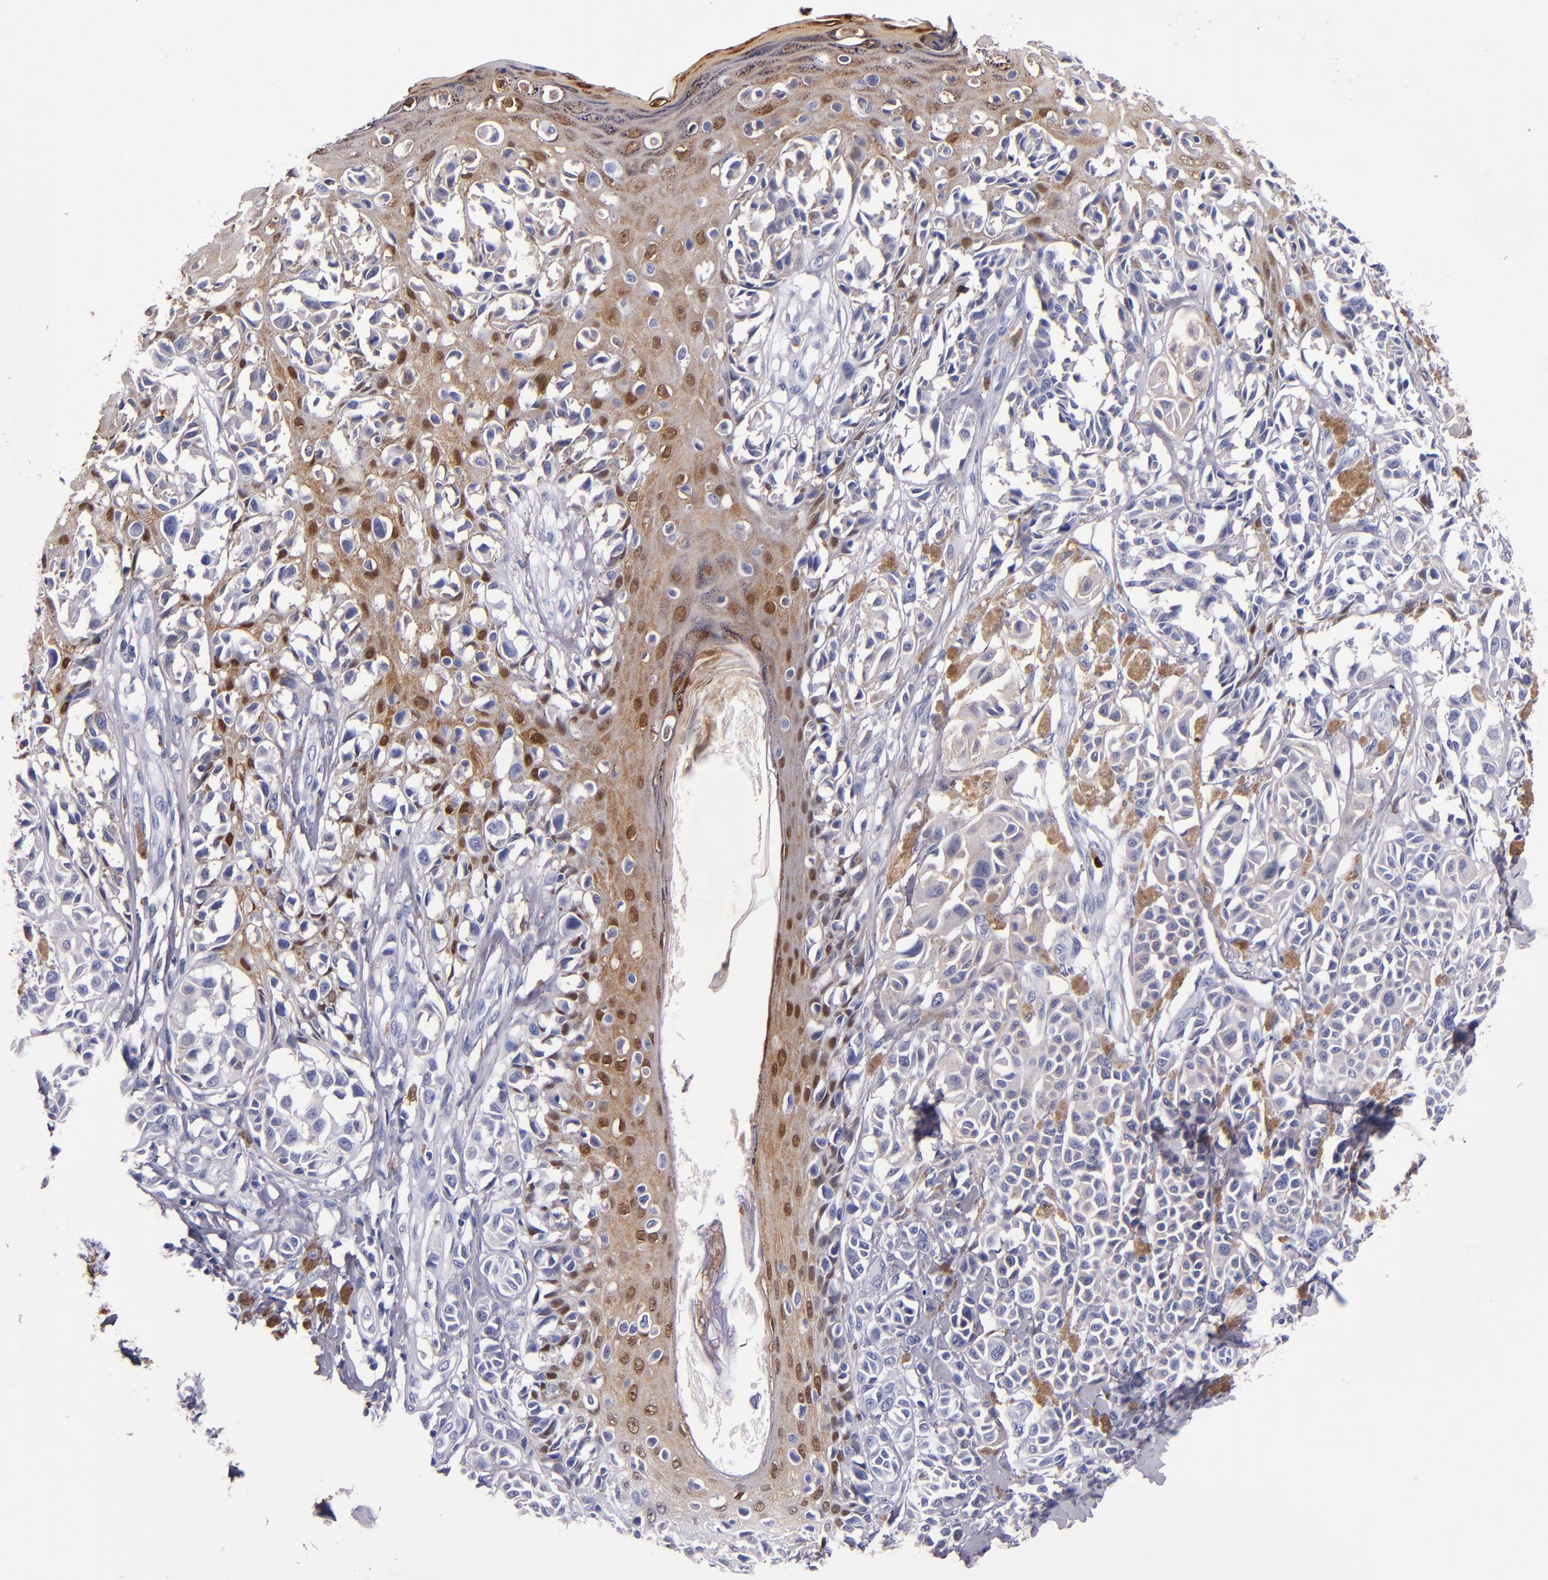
{"staining": {"intensity": "weak", "quantity": "<25%", "location": "cytoplasmic/membranous,nuclear"}, "tissue": "melanoma", "cell_type": "Tumor cells", "image_type": "cancer", "snomed": [{"axis": "morphology", "description": "Malignant melanoma, NOS"}, {"axis": "topography", "description": "Skin"}], "caption": "DAB (3,3'-diaminobenzidine) immunohistochemical staining of human melanoma demonstrates no significant expression in tumor cells.", "gene": "S100A8", "patient": {"sex": "female", "age": 38}}